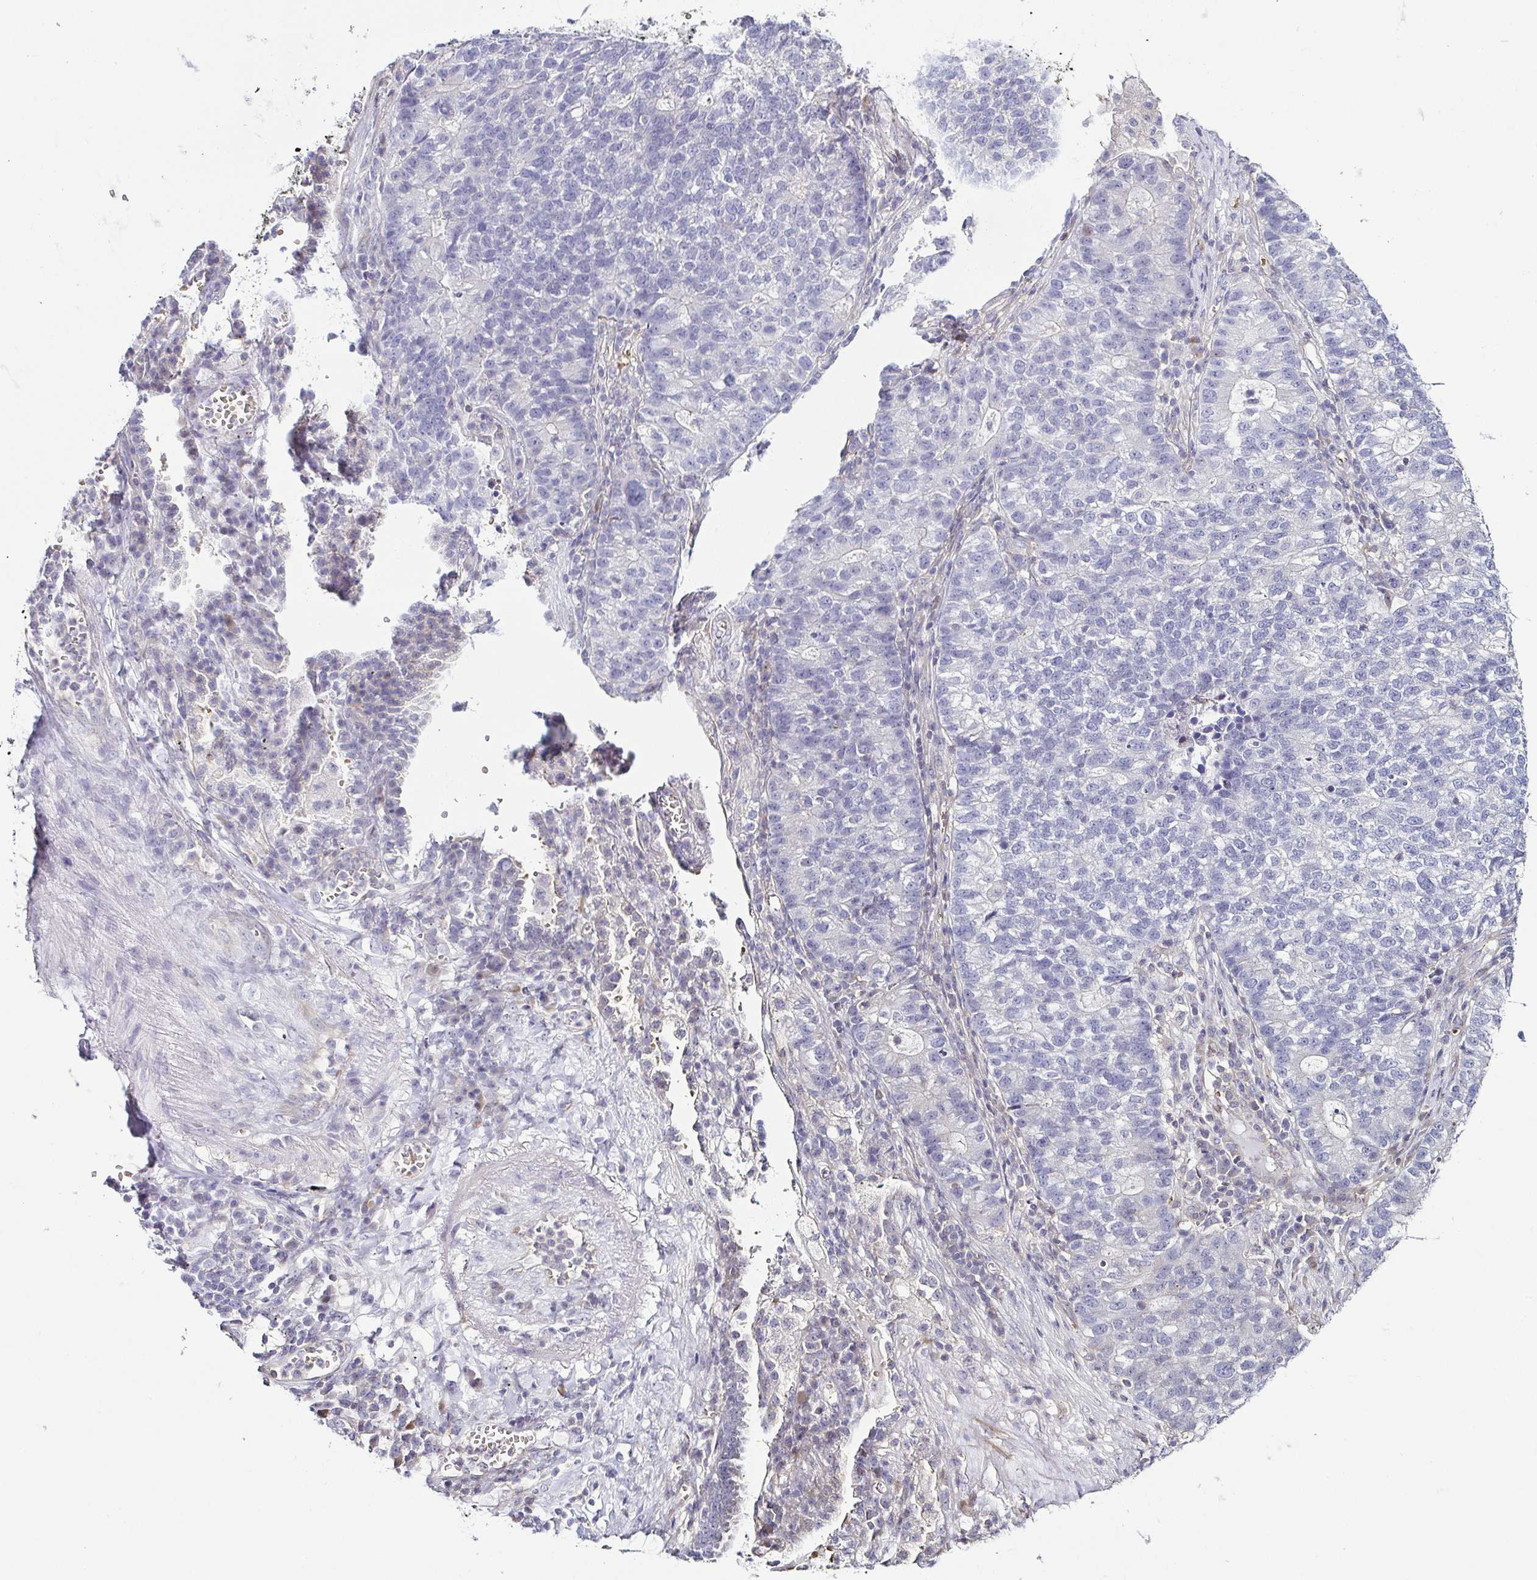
{"staining": {"intensity": "negative", "quantity": "none", "location": "none"}, "tissue": "lung cancer", "cell_type": "Tumor cells", "image_type": "cancer", "snomed": [{"axis": "morphology", "description": "Adenocarcinoma, NOS"}, {"axis": "topography", "description": "Lung"}], "caption": "IHC image of lung adenocarcinoma stained for a protein (brown), which exhibits no staining in tumor cells. (Brightfield microscopy of DAB IHC at high magnification).", "gene": "FAM162B", "patient": {"sex": "male", "age": 57}}